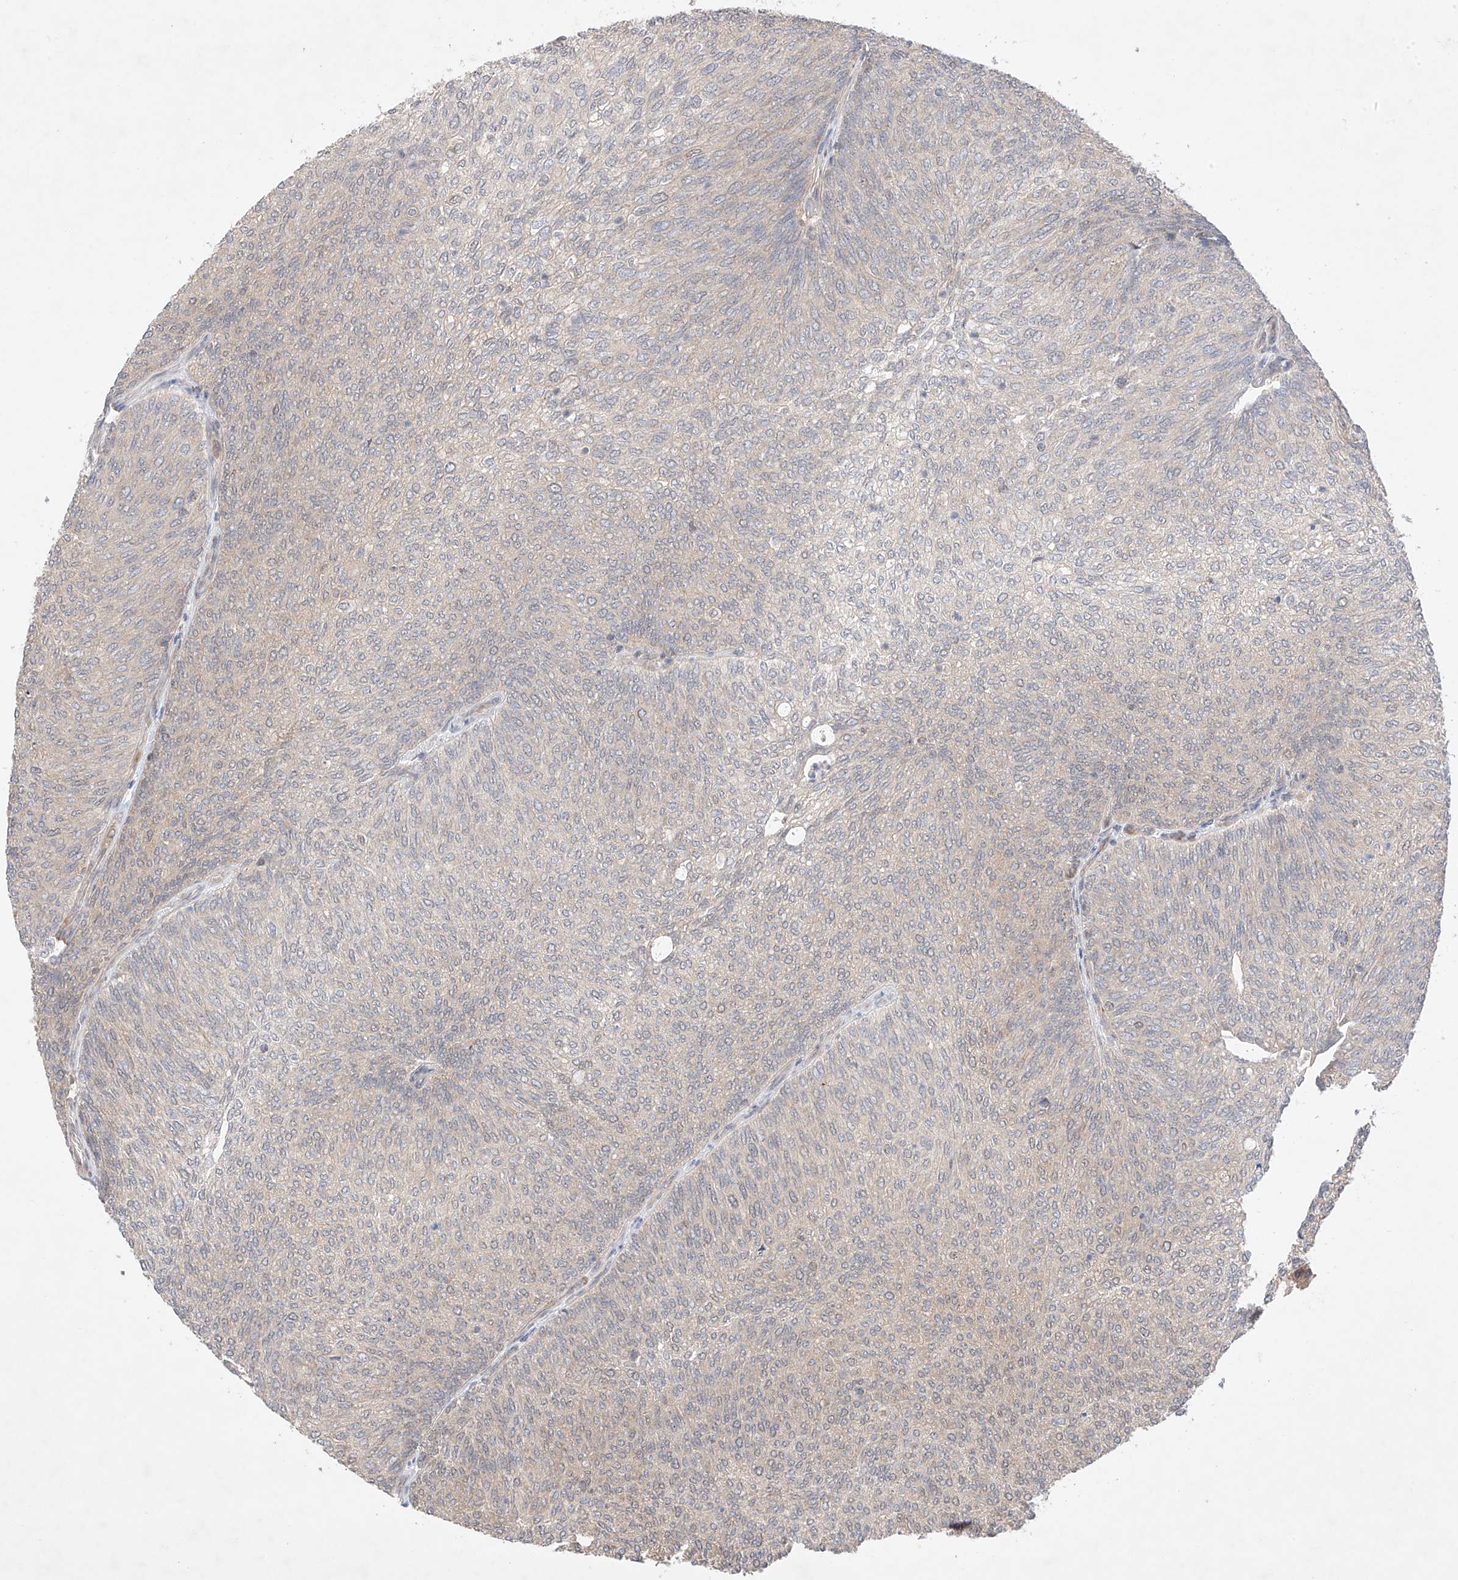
{"staining": {"intensity": "negative", "quantity": "none", "location": "none"}, "tissue": "urothelial cancer", "cell_type": "Tumor cells", "image_type": "cancer", "snomed": [{"axis": "morphology", "description": "Urothelial carcinoma, Low grade"}, {"axis": "topography", "description": "Urinary bladder"}], "caption": "Tumor cells show no significant positivity in urothelial cancer.", "gene": "TSR2", "patient": {"sex": "female", "age": 79}}